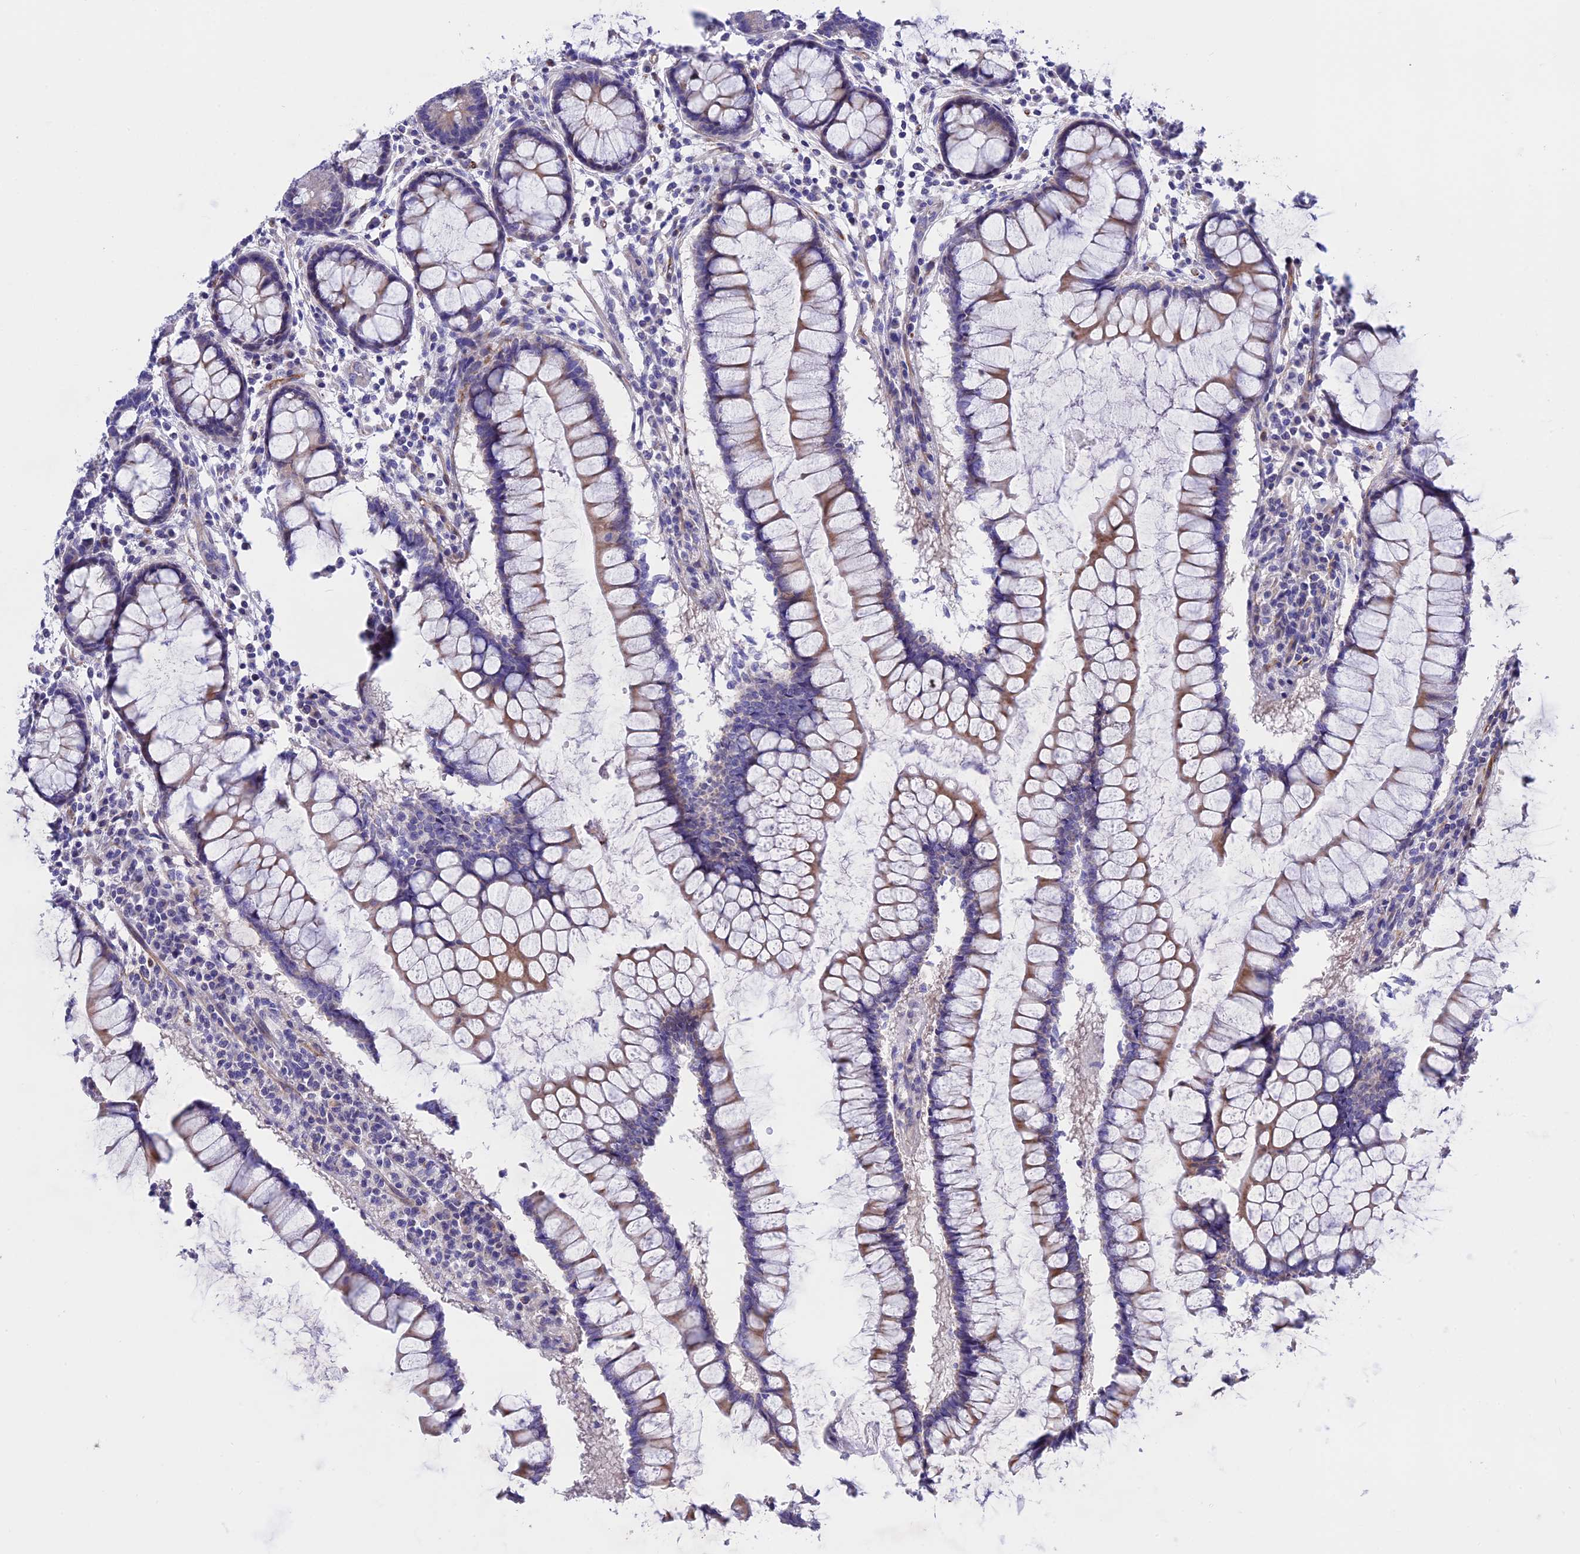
{"staining": {"intensity": "moderate", "quantity": ">75%", "location": "cytoplasmic/membranous"}, "tissue": "colon", "cell_type": "Endothelial cells", "image_type": "normal", "snomed": [{"axis": "morphology", "description": "Normal tissue, NOS"}, {"axis": "morphology", "description": "Adenocarcinoma, NOS"}, {"axis": "topography", "description": "Colon"}], "caption": "Immunohistochemical staining of benign human colon shows >75% levels of moderate cytoplasmic/membranous protein staining in about >75% of endothelial cells. The staining was performed using DAB (3,3'-diaminobenzidine), with brown indicating positive protein expression. Nuclei are stained blue with hematoxylin.", "gene": "TMEM138", "patient": {"sex": "female", "age": 55}}